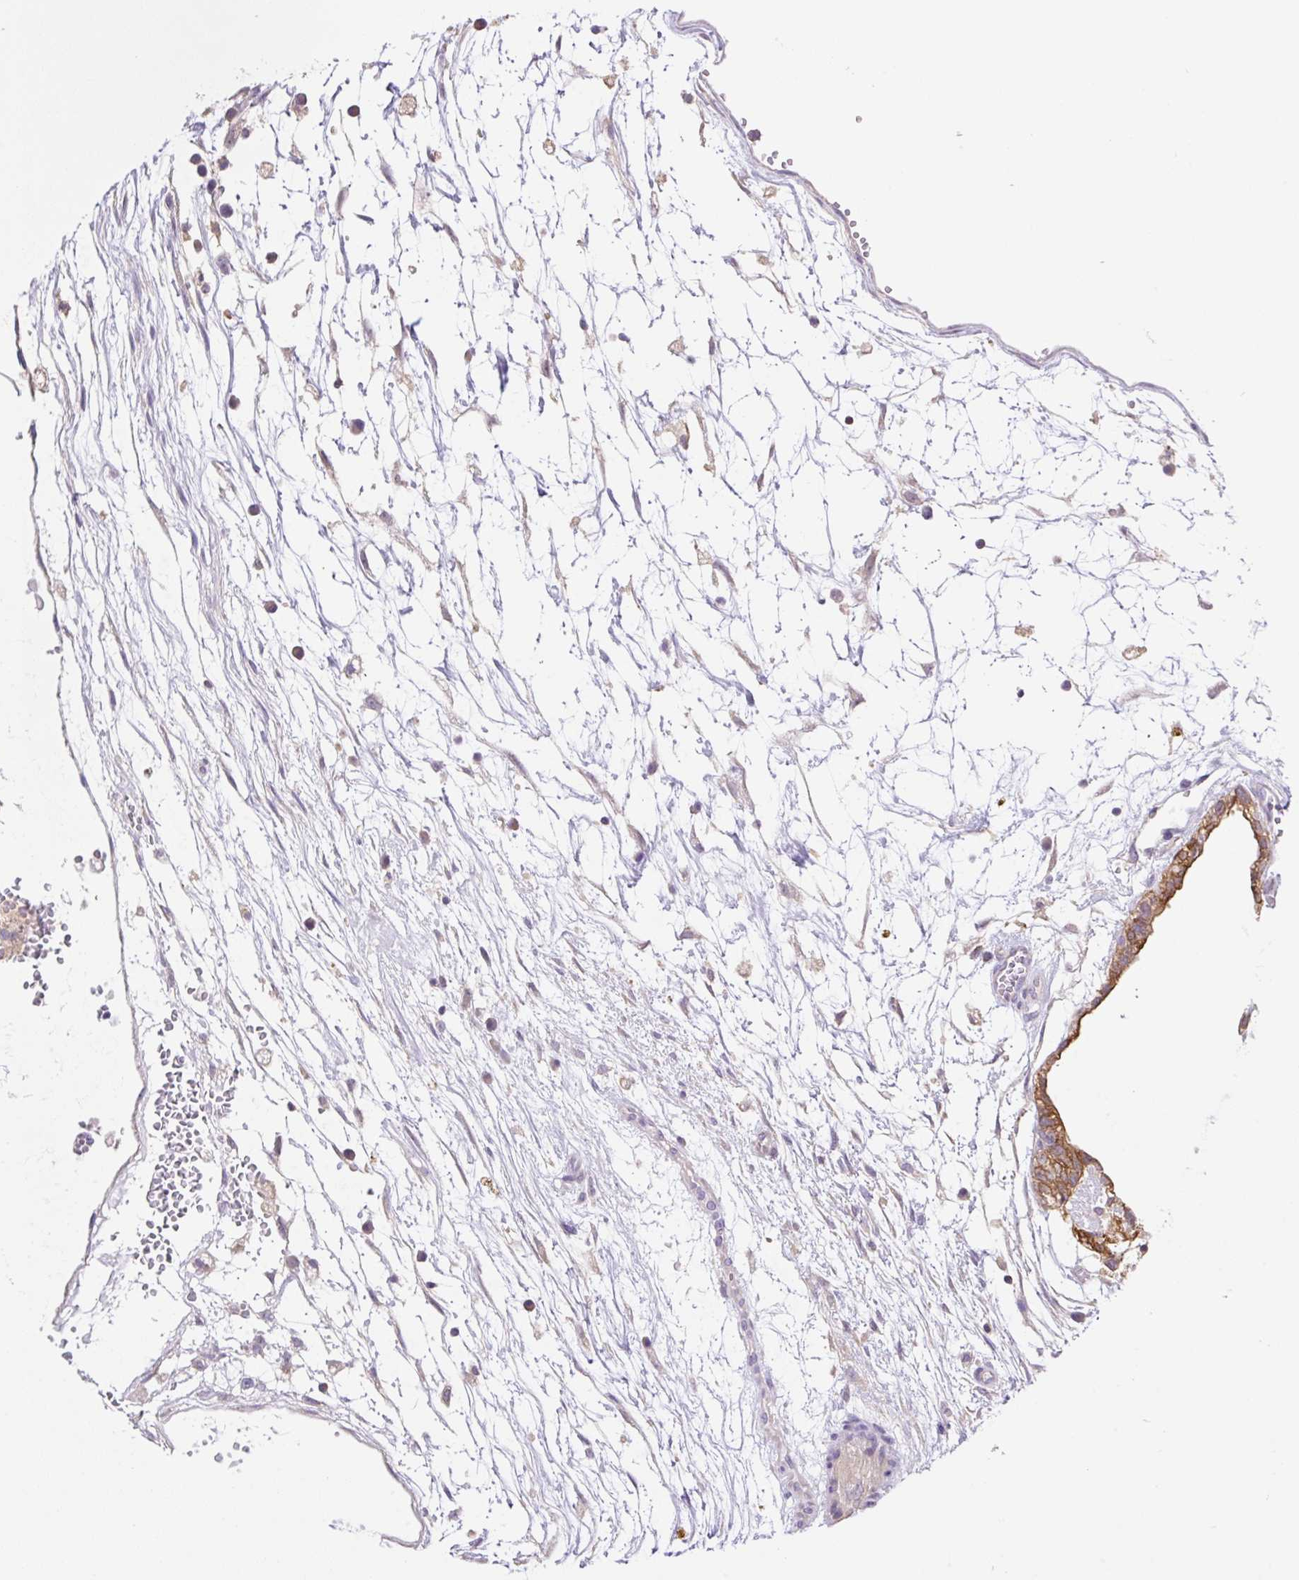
{"staining": {"intensity": "moderate", "quantity": ">75%", "location": "cytoplasmic/membranous"}, "tissue": "testis cancer", "cell_type": "Tumor cells", "image_type": "cancer", "snomed": [{"axis": "morphology", "description": "Carcinoma, Embryonal, NOS"}, {"axis": "topography", "description": "Testis"}], "caption": "Protein positivity by IHC reveals moderate cytoplasmic/membranous positivity in approximately >75% of tumor cells in embryonal carcinoma (testis). Nuclei are stained in blue.", "gene": "CAMK2B", "patient": {"sex": "male", "age": 32}}